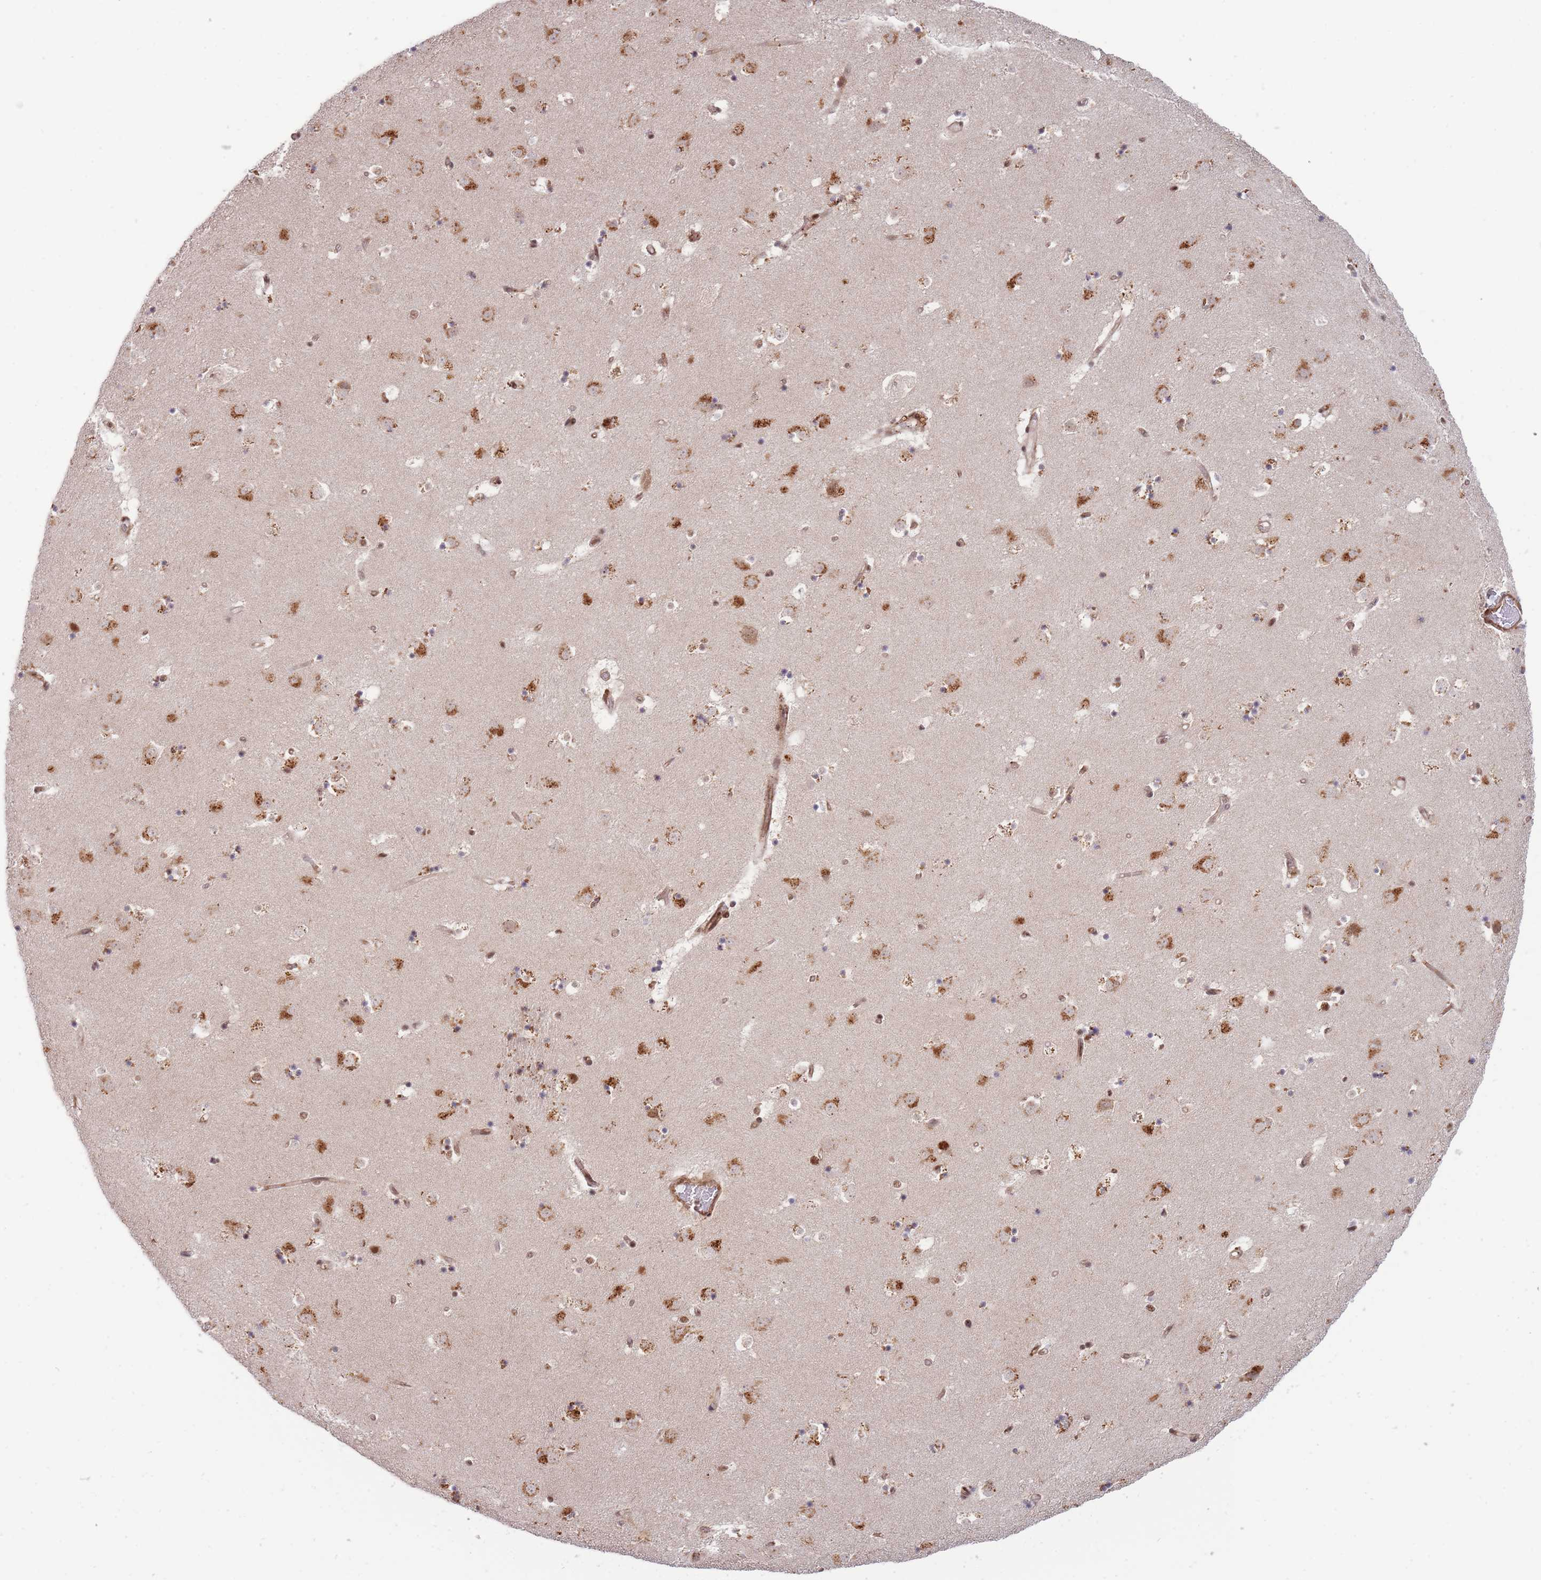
{"staining": {"intensity": "strong", "quantity": ">75%", "location": "cytoplasmic/membranous"}, "tissue": "caudate", "cell_type": "Glial cells", "image_type": "normal", "snomed": [{"axis": "morphology", "description": "Normal tissue, NOS"}, {"axis": "topography", "description": "Lateral ventricle wall"}], "caption": "There is high levels of strong cytoplasmic/membranous expression in glial cells of benign caudate, as demonstrated by immunohistochemical staining (brown color).", "gene": "BOD1L1", "patient": {"sex": "male", "age": 58}}